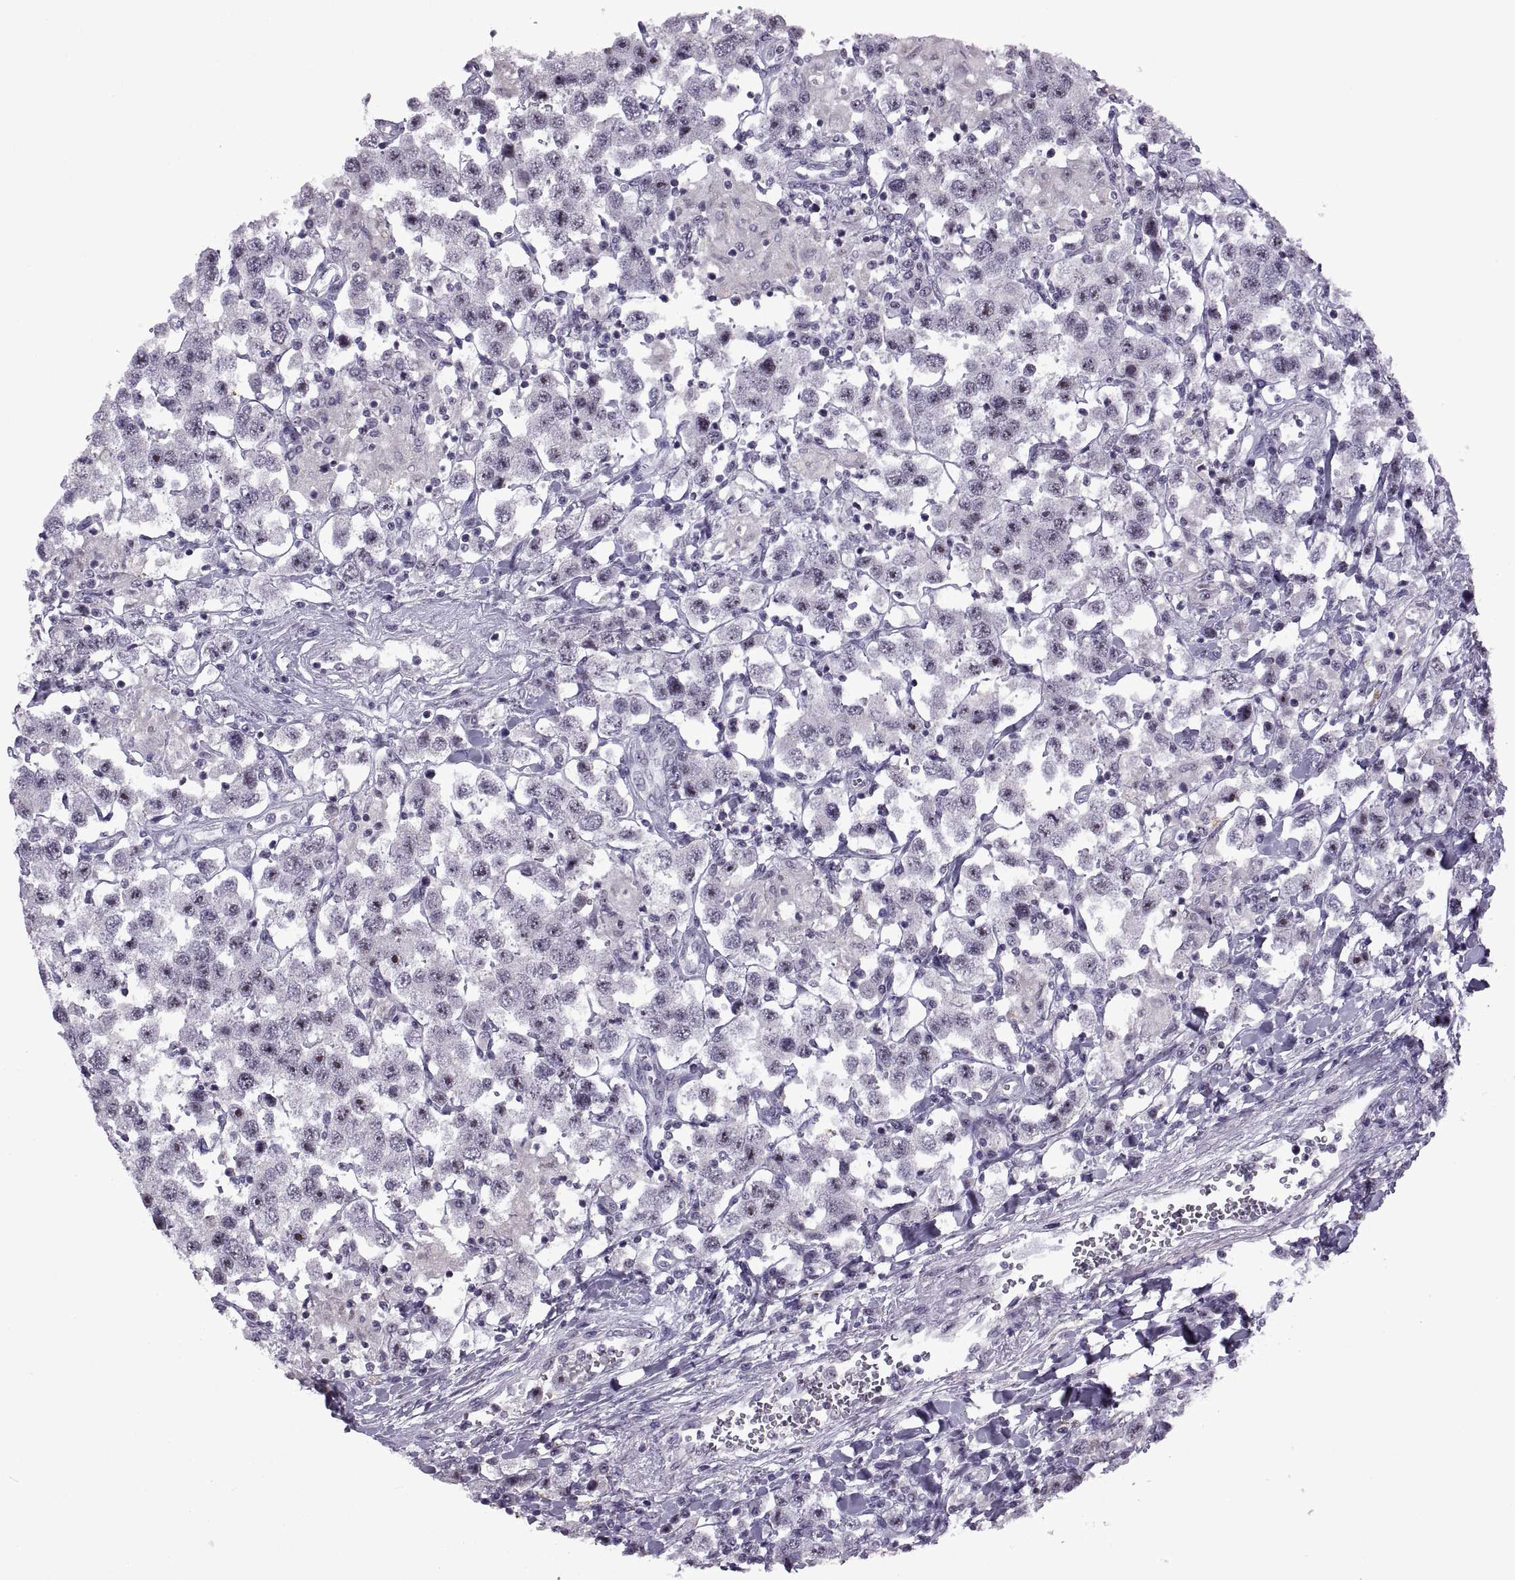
{"staining": {"intensity": "strong", "quantity": "<25%", "location": "nuclear"}, "tissue": "testis cancer", "cell_type": "Tumor cells", "image_type": "cancer", "snomed": [{"axis": "morphology", "description": "Seminoma, NOS"}, {"axis": "topography", "description": "Testis"}], "caption": "This photomicrograph demonstrates immunohistochemistry (IHC) staining of human testis cancer, with medium strong nuclear staining in about <25% of tumor cells.", "gene": "SINHCAF", "patient": {"sex": "male", "age": 45}}